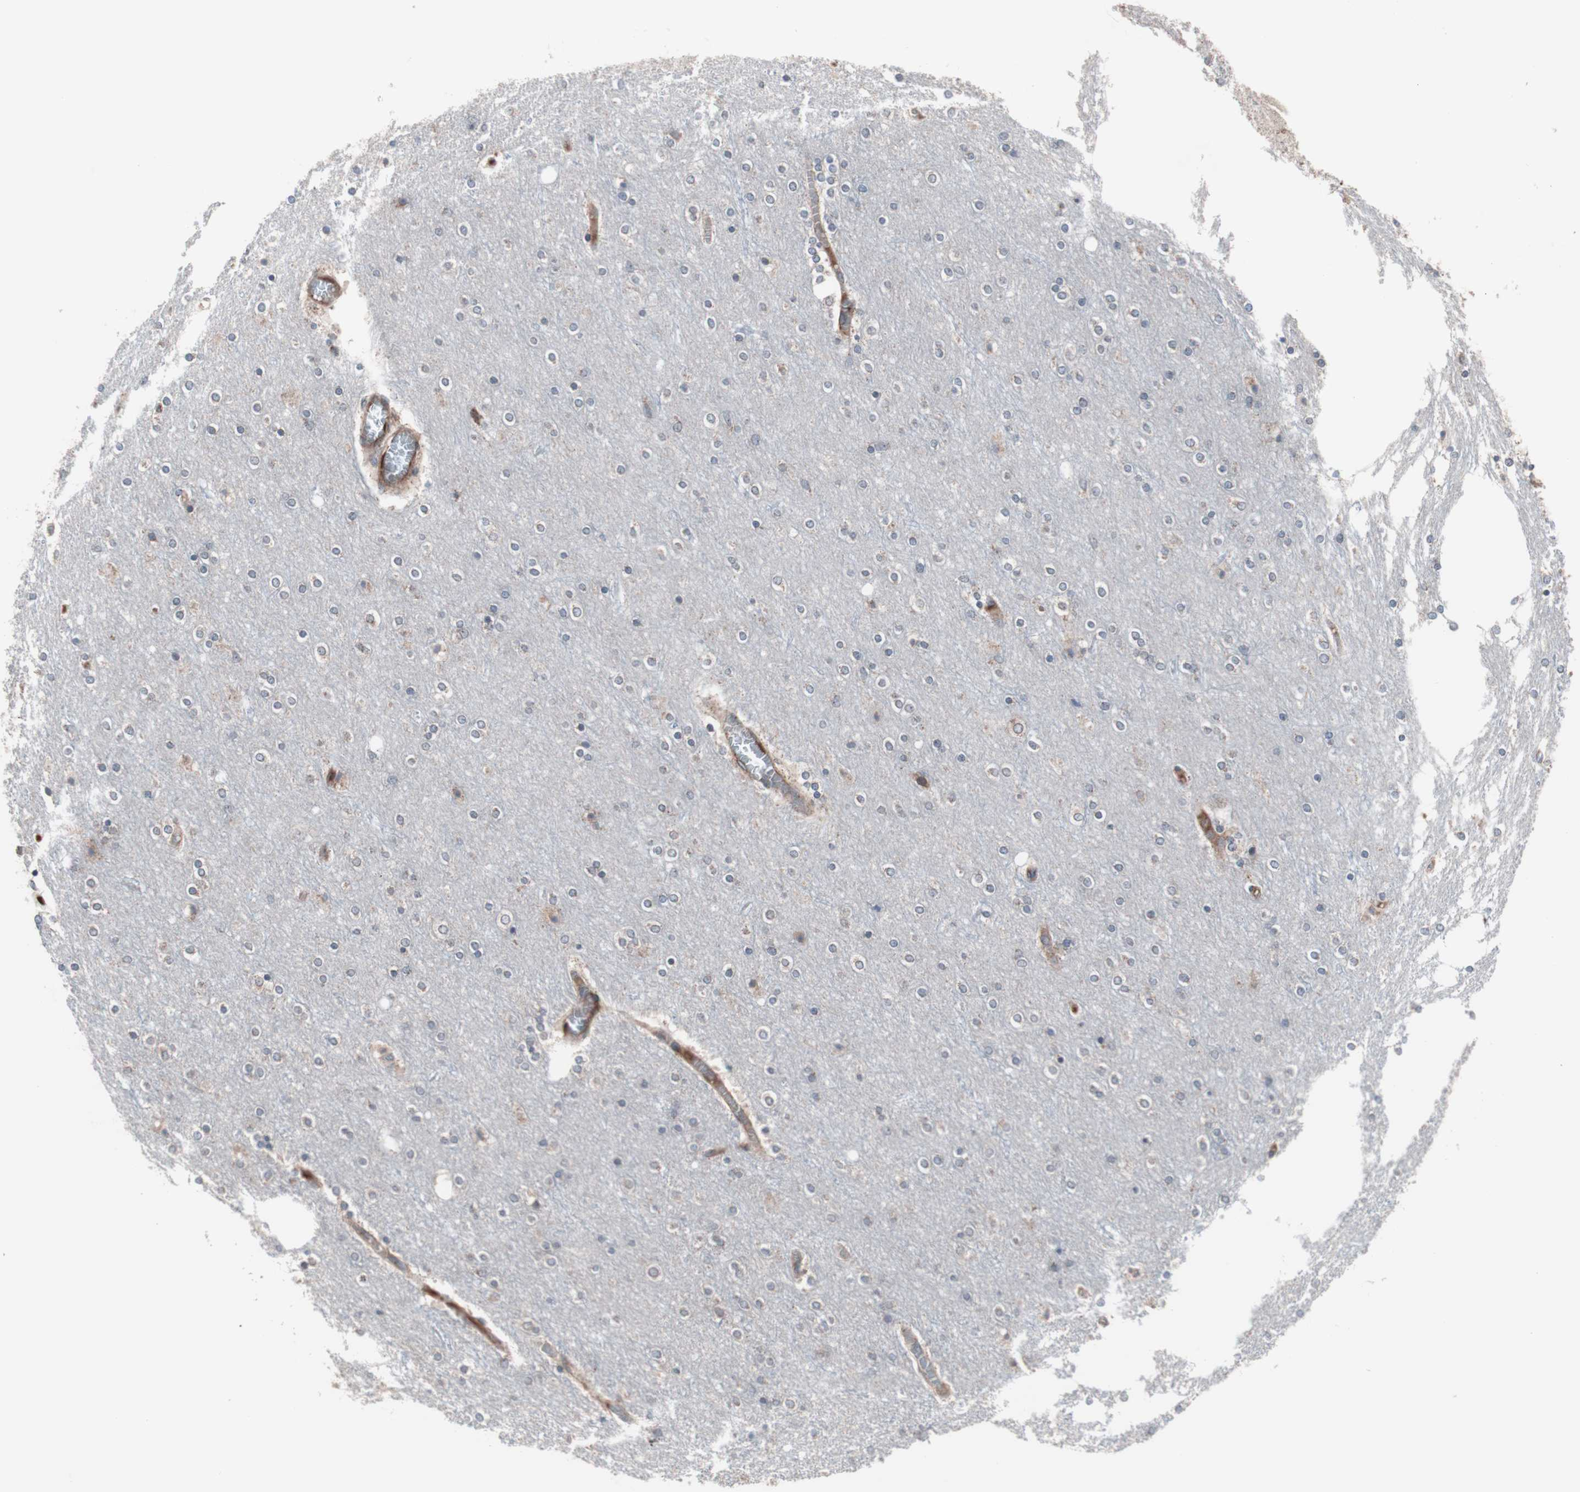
{"staining": {"intensity": "moderate", "quantity": ">75%", "location": "cytoplasmic/membranous"}, "tissue": "cerebral cortex", "cell_type": "Endothelial cells", "image_type": "normal", "snomed": [{"axis": "morphology", "description": "Normal tissue, NOS"}, {"axis": "topography", "description": "Cerebral cortex"}], "caption": "Approximately >75% of endothelial cells in benign human cerebral cortex reveal moderate cytoplasmic/membranous protein expression as visualized by brown immunohistochemical staining.", "gene": "CTTNBP2NL", "patient": {"sex": "female", "age": 54}}